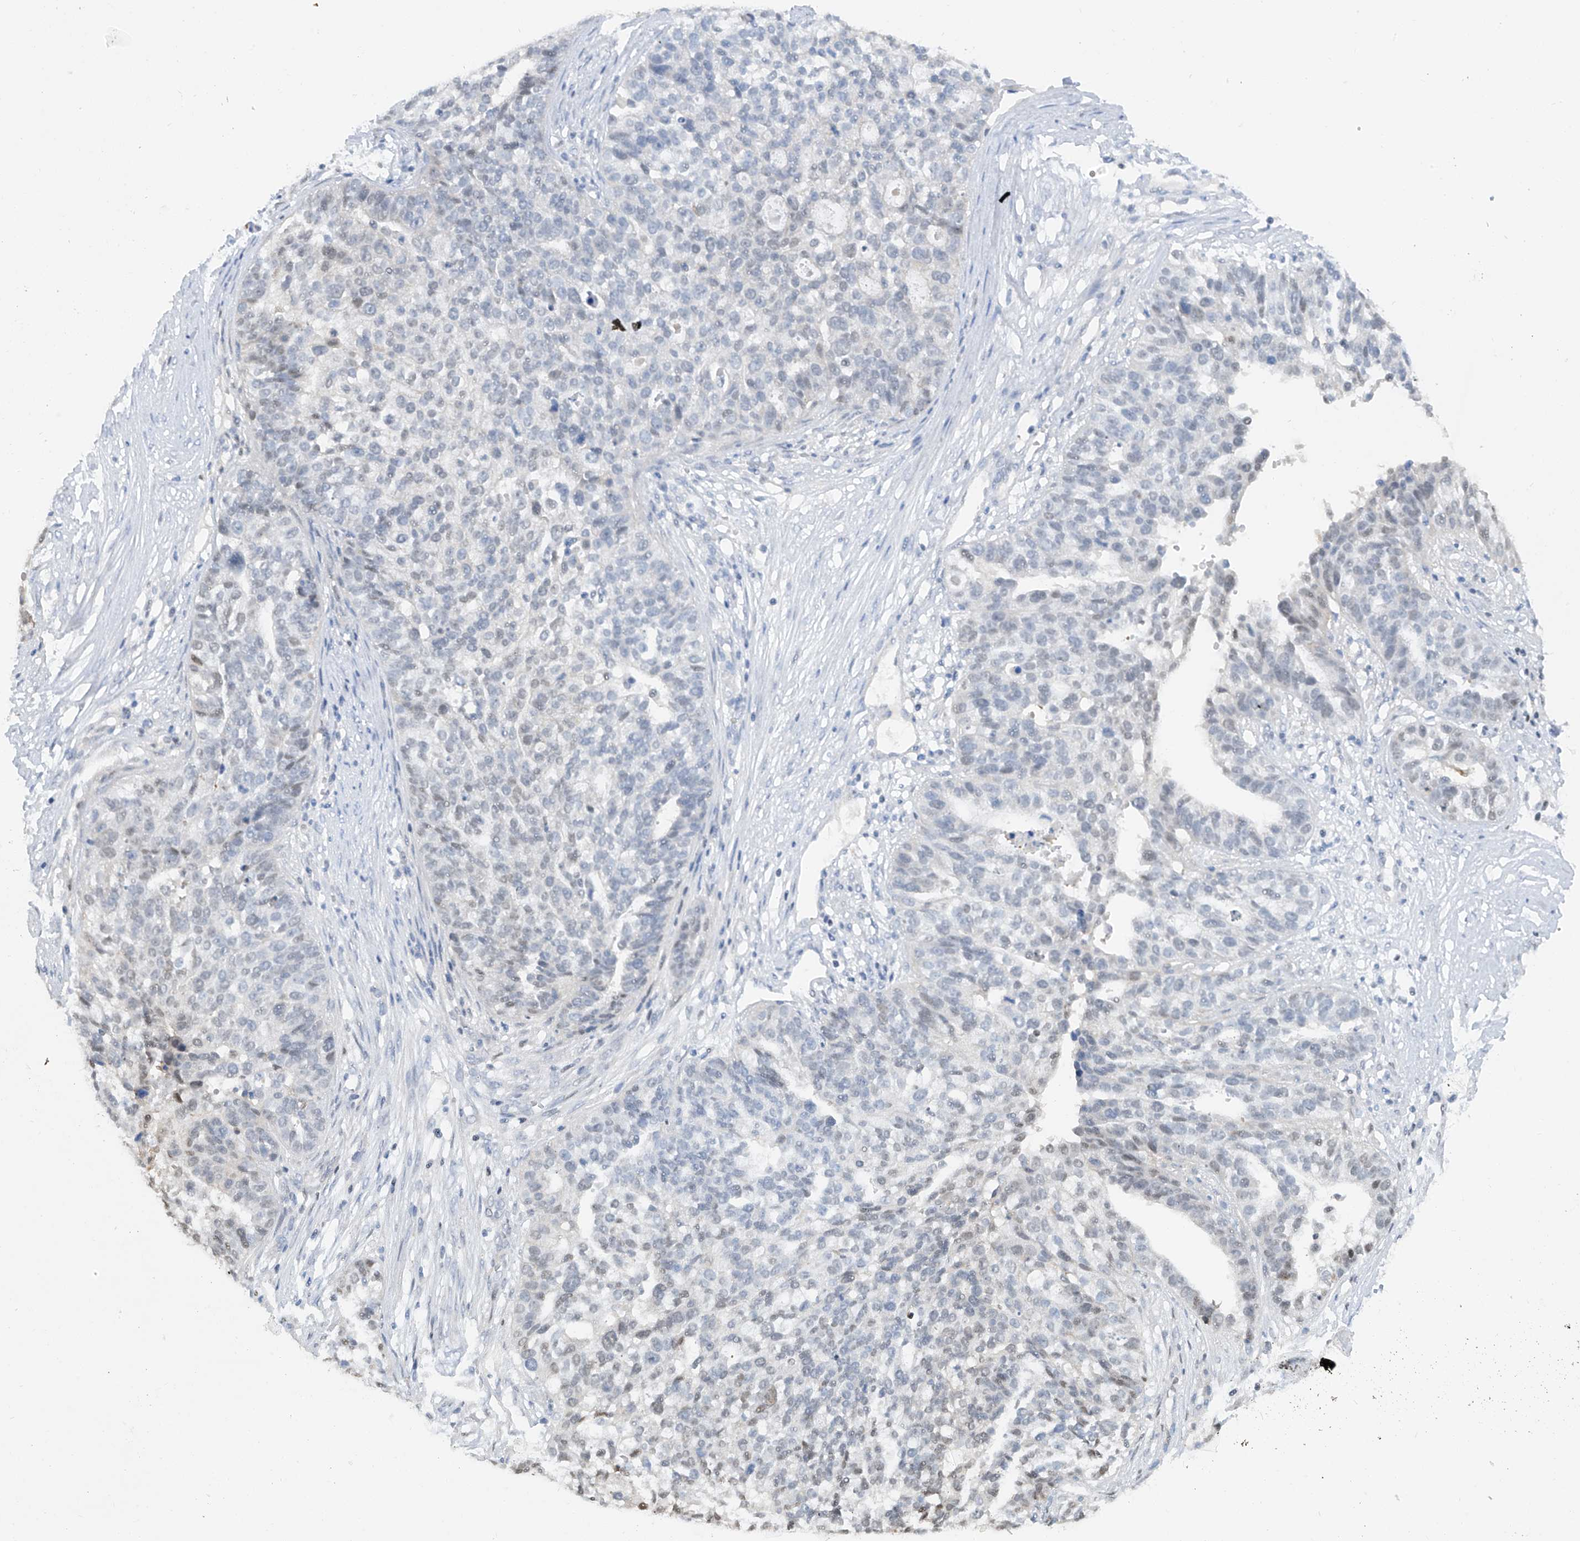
{"staining": {"intensity": "negative", "quantity": "none", "location": "none"}, "tissue": "ovarian cancer", "cell_type": "Tumor cells", "image_type": "cancer", "snomed": [{"axis": "morphology", "description": "Cystadenocarcinoma, serous, NOS"}, {"axis": "topography", "description": "Ovary"}], "caption": "A high-resolution image shows immunohistochemistry (IHC) staining of ovarian cancer (serous cystadenocarcinoma), which reveals no significant positivity in tumor cells.", "gene": "PMM1", "patient": {"sex": "female", "age": 59}}